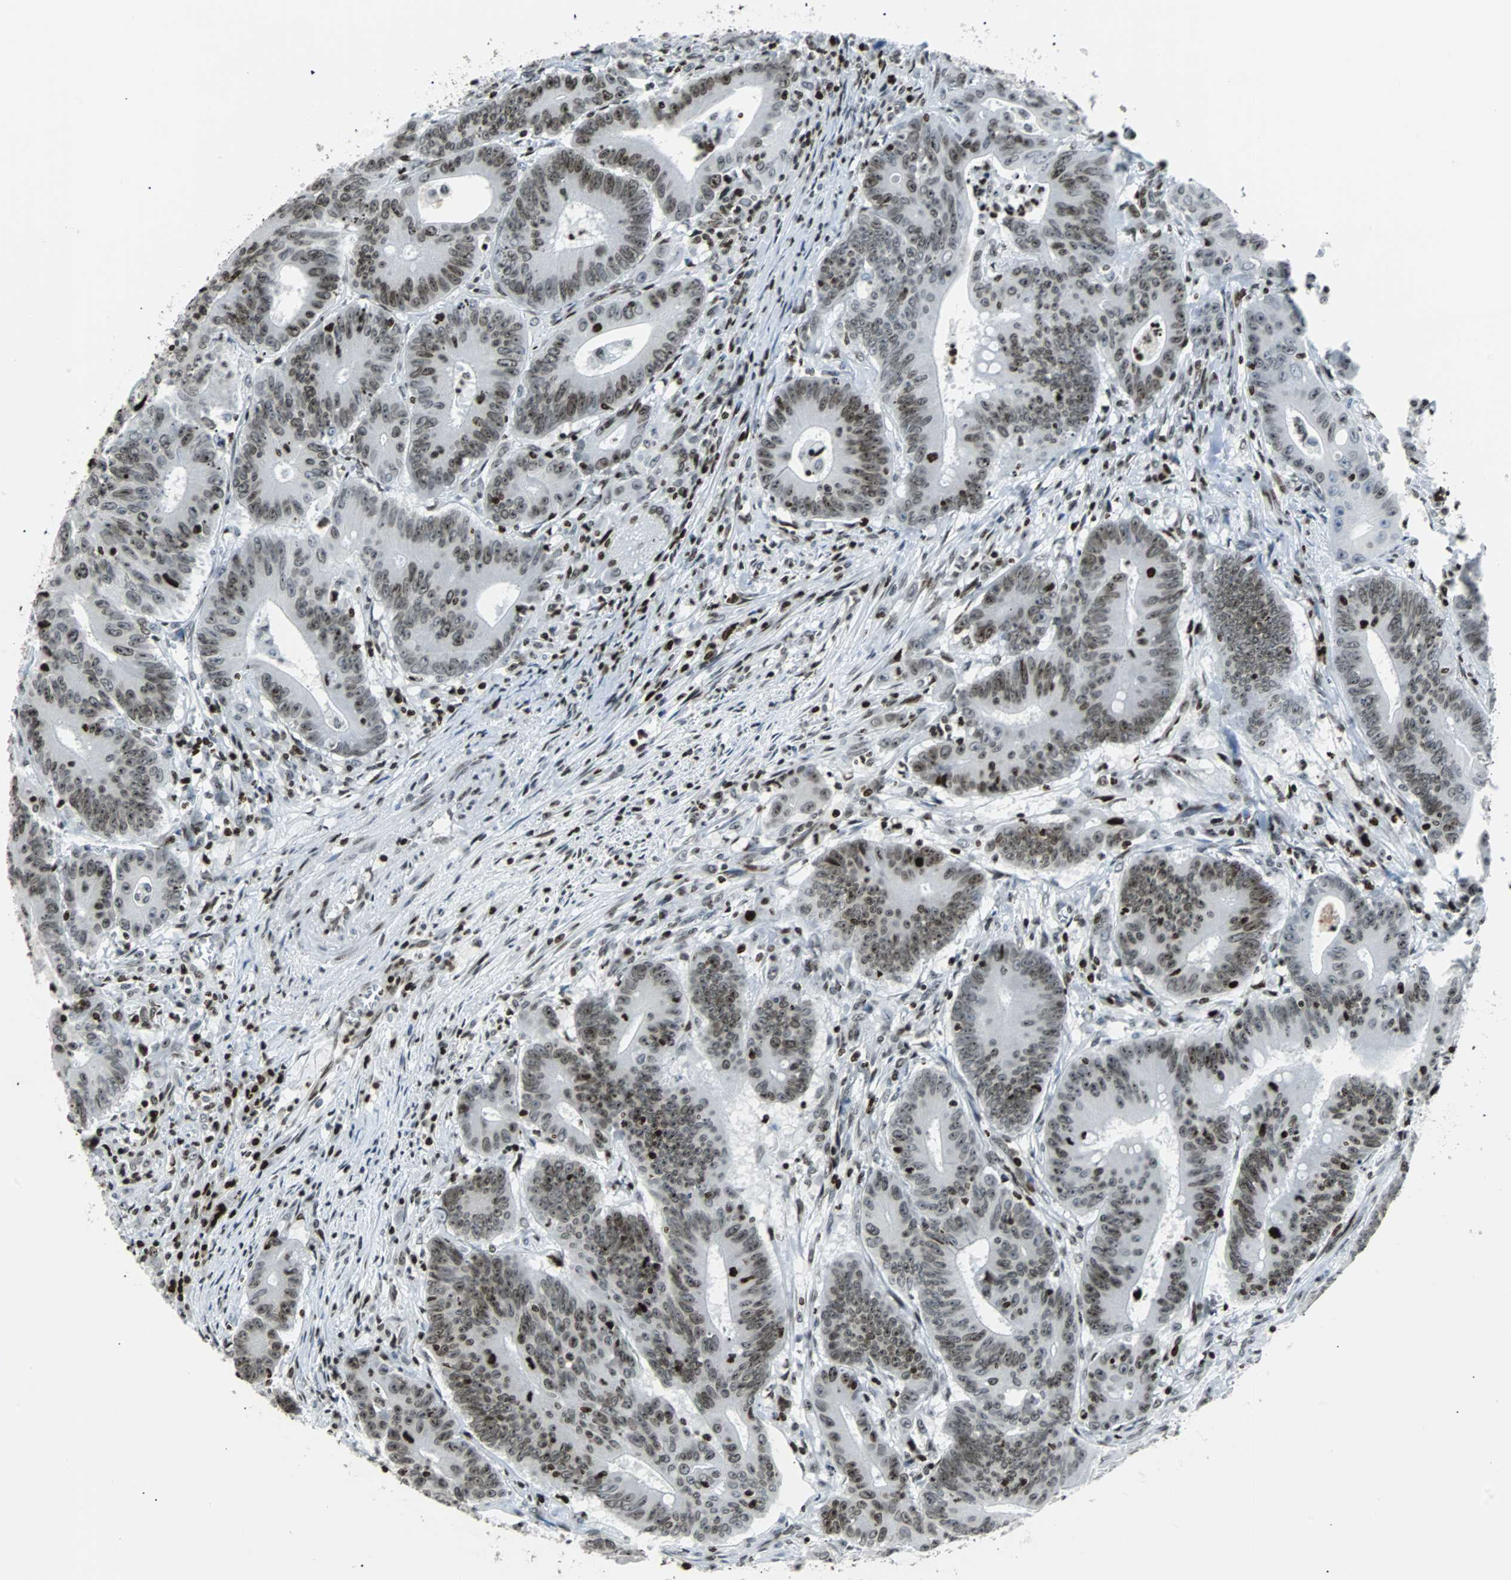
{"staining": {"intensity": "moderate", "quantity": ">75%", "location": "nuclear"}, "tissue": "colorectal cancer", "cell_type": "Tumor cells", "image_type": "cancer", "snomed": [{"axis": "morphology", "description": "Adenocarcinoma, NOS"}, {"axis": "topography", "description": "Colon"}], "caption": "The micrograph reveals immunohistochemical staining of colorectal cancer (adenocarcinoma). There is moderate nuclear positivity is seen in about >75% of tumor cells. The staining was performed using DAB, with brown indicating positive protein expression. Nuclei are stained blue with hematoxylin.", "gene": "ZNF131", "patient": {"sex": "male", "age": 45}}